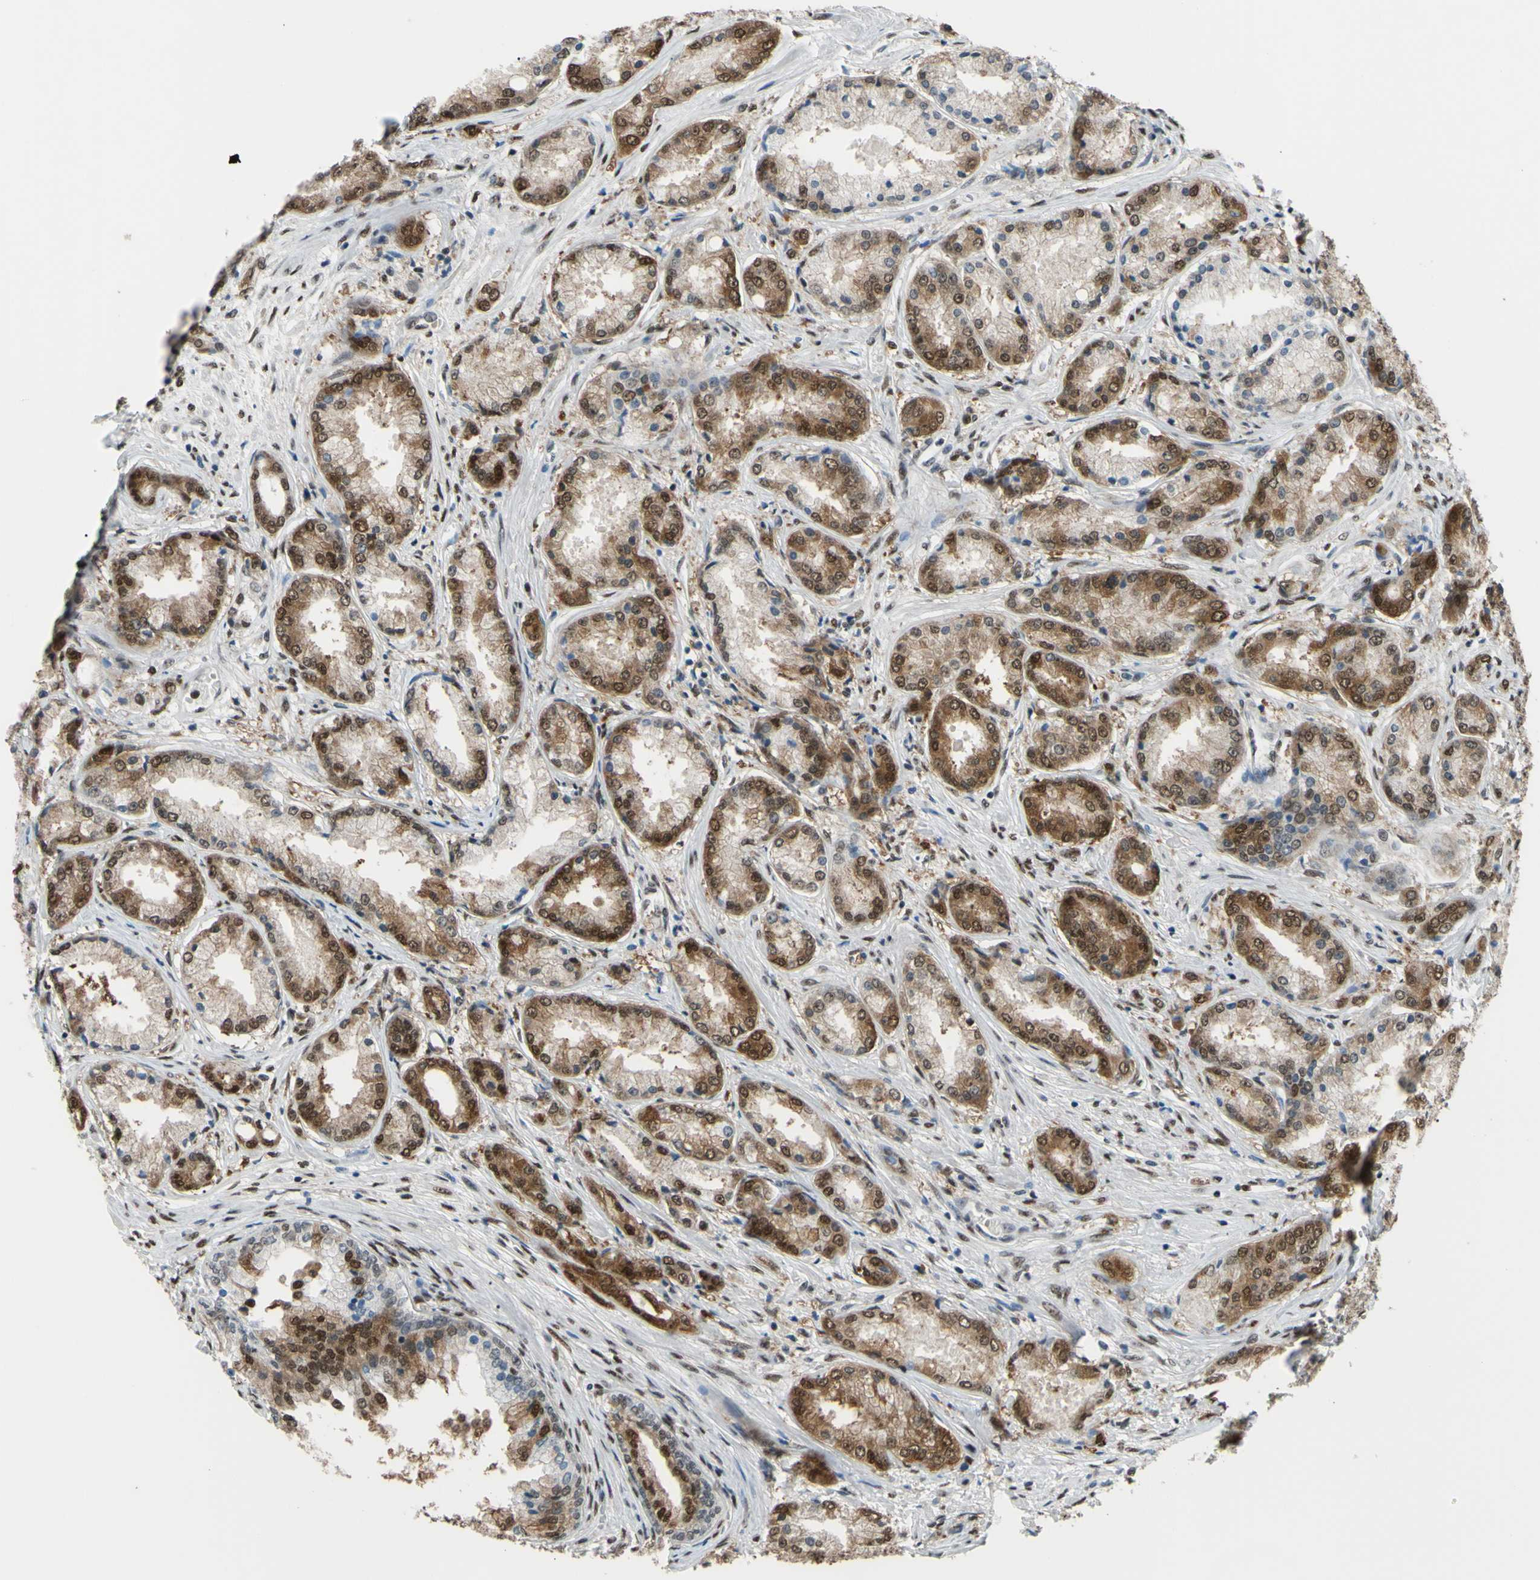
{"staining": {"intensity": "moderate", "quantity": ">75%", "location": "cytoplasmic/membranous,nuclear"}, "tissue": "prostate cancer", "cell_type": "Tumor cells", "image_type": "cancer", "snomed": [{"axis": "morphology", "description": "Adenocarcinoma, High grade"}, {"axis": "topography", "description": "Prostate"}], "caption": "Immunohistochemistry (DAB) staining of human prostate cancer (adenocarcinoma (high-grade)) shows moderate cytoplasmic/membranous and nuclear protein staining in about >75% of tumor cells. (Stains: DAB in brown, nuclei in blue, Microscopy: brightfield microscopy at high magnification).", "gene": "FKBP5", "patient": {"sex": "male", "age": 59}}